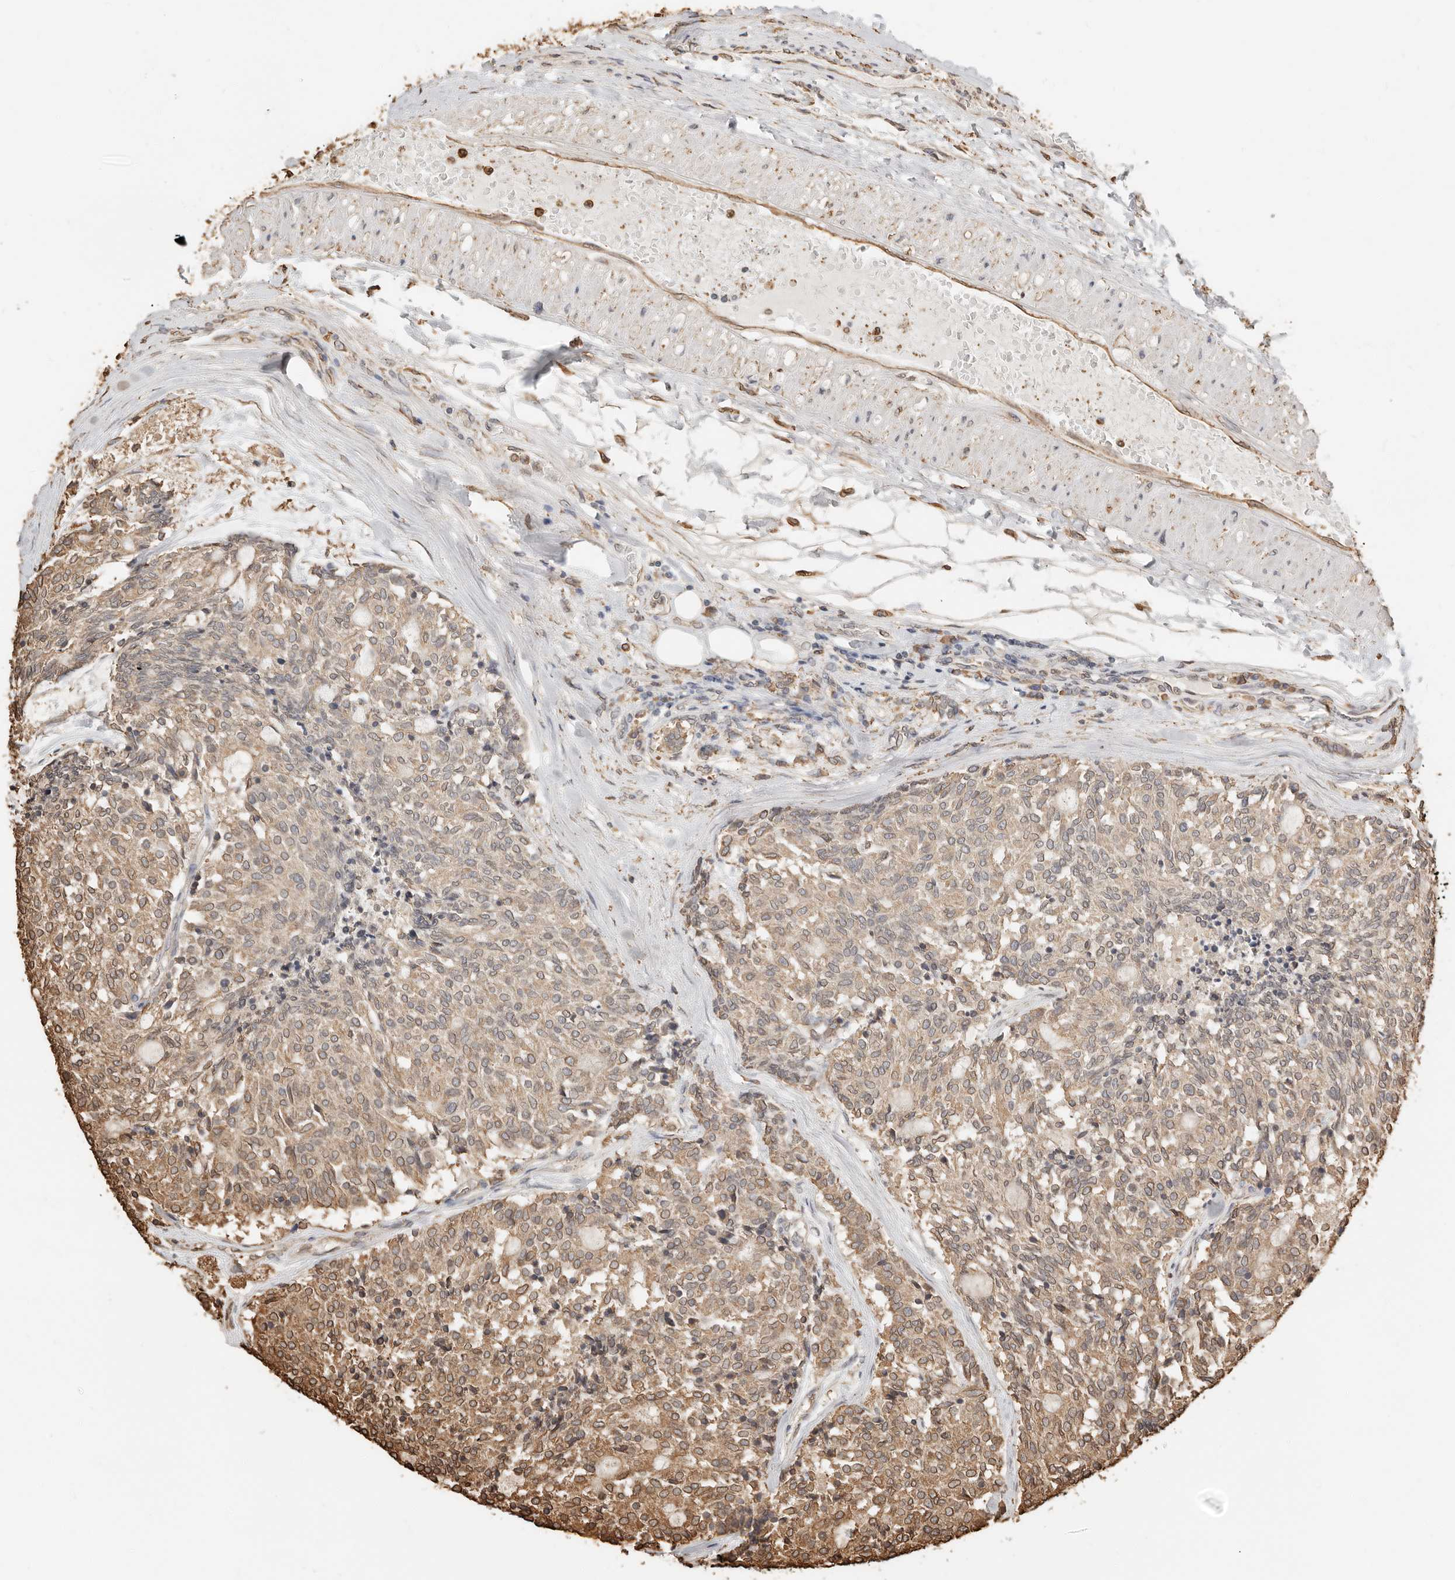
{"staining": {"intensity": "moderate", "quantity": "25%-75%", "location": "cytoplasmic/membranous"}, "tissue": "carcinoid", "cell_type": "Tumor cells", "image_type": "cancer", "snomed": [{"axis": "morphology", "description": "Carcinoid, malignant, NOS"}, {"axis": "topography", "description": "Pancreas"}], "caption": "Carcinoid stained with DAB (3,3'-diaminobenzidine) IHC demonstrates medium levels of moderate cytoplasmic/membranous expression in approximately 25%-75% of tumor cells. The protein is shown in brown color, while the nuclei are stained blue.", "gene": "ARHGEF10L", "patient": {"sex": "female", "age": 54}}